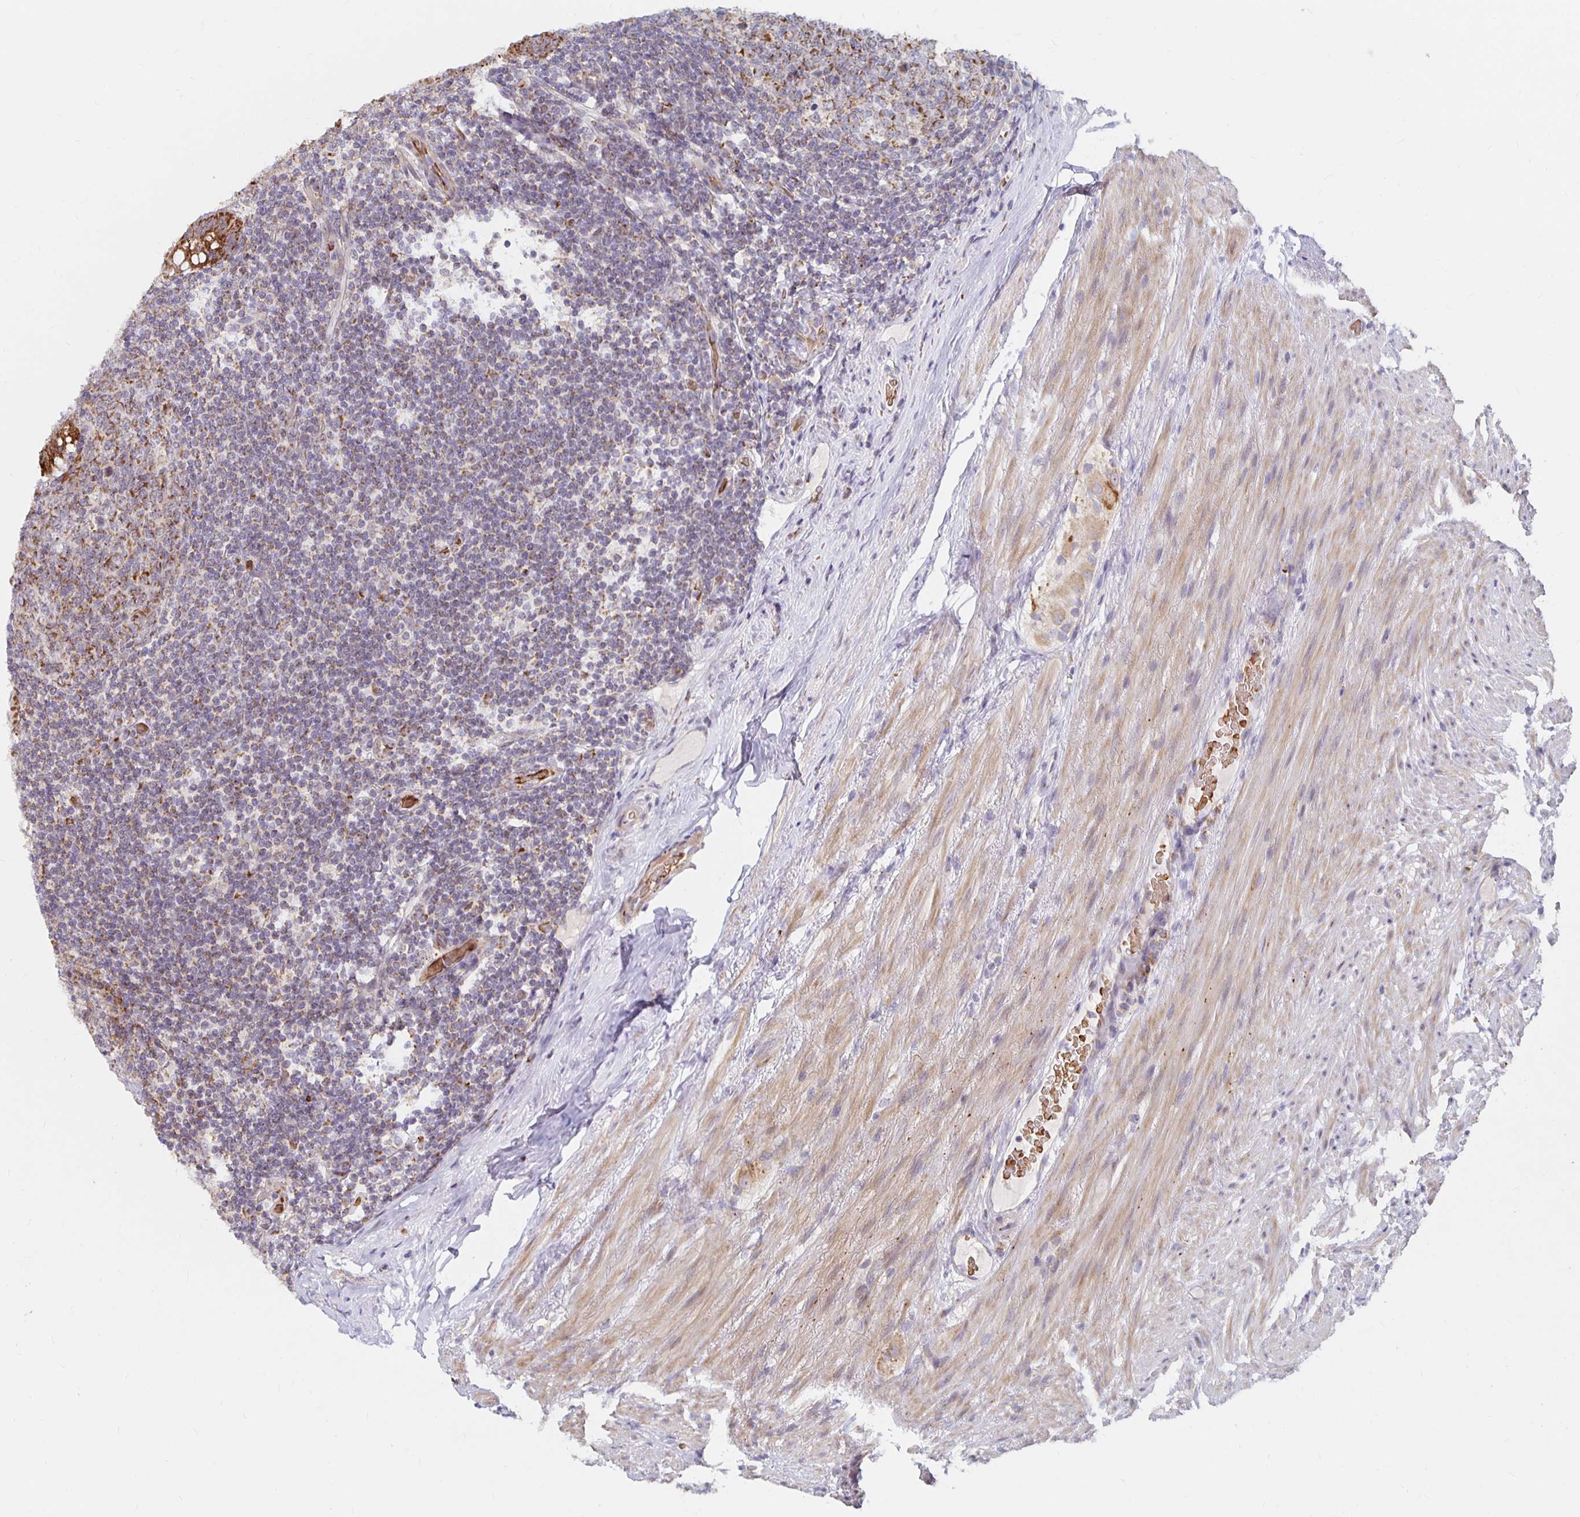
{"staining": {"intensity": "strong", "quantity": ">75%", "location": "cytoplasmic/membranous"}, "tissue": "appendix", "cell_type": "Glandular cells", "image_type": "normal", "snomed": [{"axis": "morphology", "description": "Normal tissue, NOS"}, {"axis": "topography", "description": "Appendix"}], "caption": "Immunohistochemical staining of benign human appendix displays >75% levels of strong cytoplasmic/membranous protein positivity in approximately >75% of glandular cells. The staining is performed using DAB (3,3'-diaminobenzidine) brown chromogen to label protein expression. The nuclei are counter-stained blue using hematoxylin.", "gene": "MRPL28", "patient": {"sex": "male", "age": 71}}